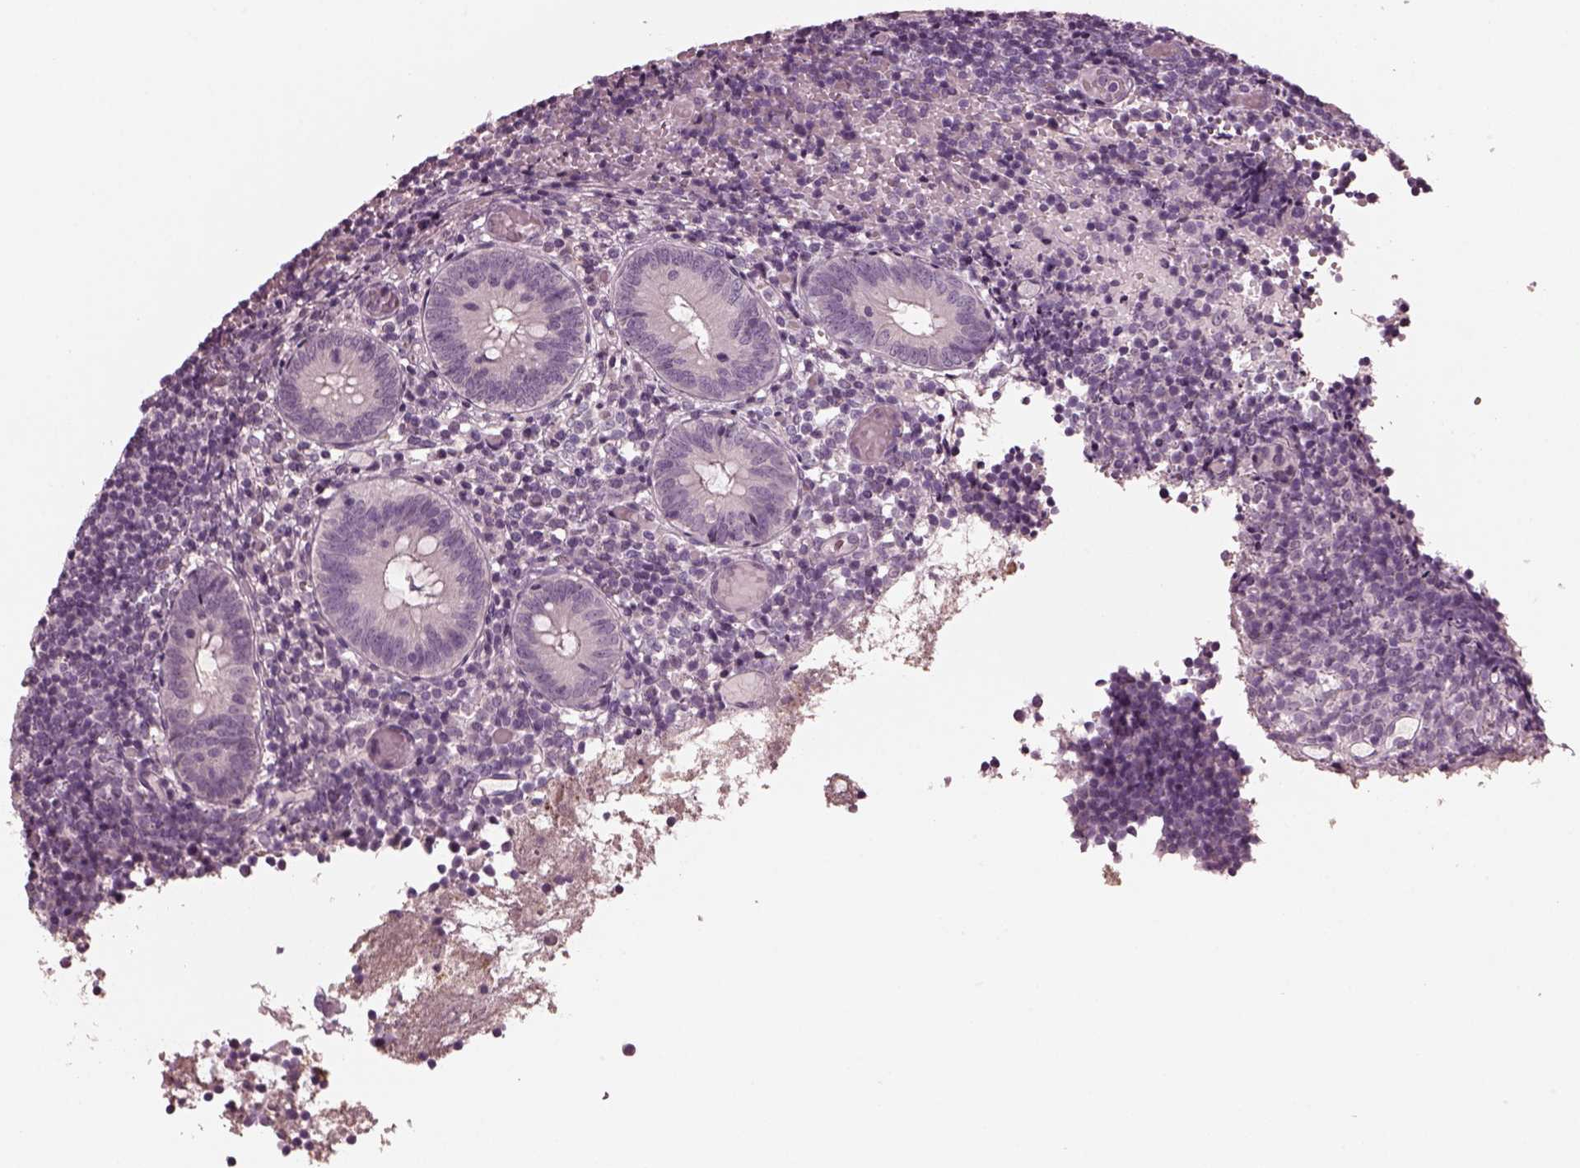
{"staining": {"intensity": "negative", "quantity": "none", "location": "none"}, "tissue": "appendix", "cell_type": "Glandular cells", "image_type": "normal", "snomed": [{"axis": "morphology", "description": "Normal tissue, NOS"}, {"axis": "topography", "description": "Appendix"}], "caption": "IHC image of unremarkable appendix: appendix stained with DAB (3,3'-diaminobenzidine) exhibits no significant protein staining in glandular cells.", "gene": "RCVRN", "patient": {"sex": "female", "age": 32}}